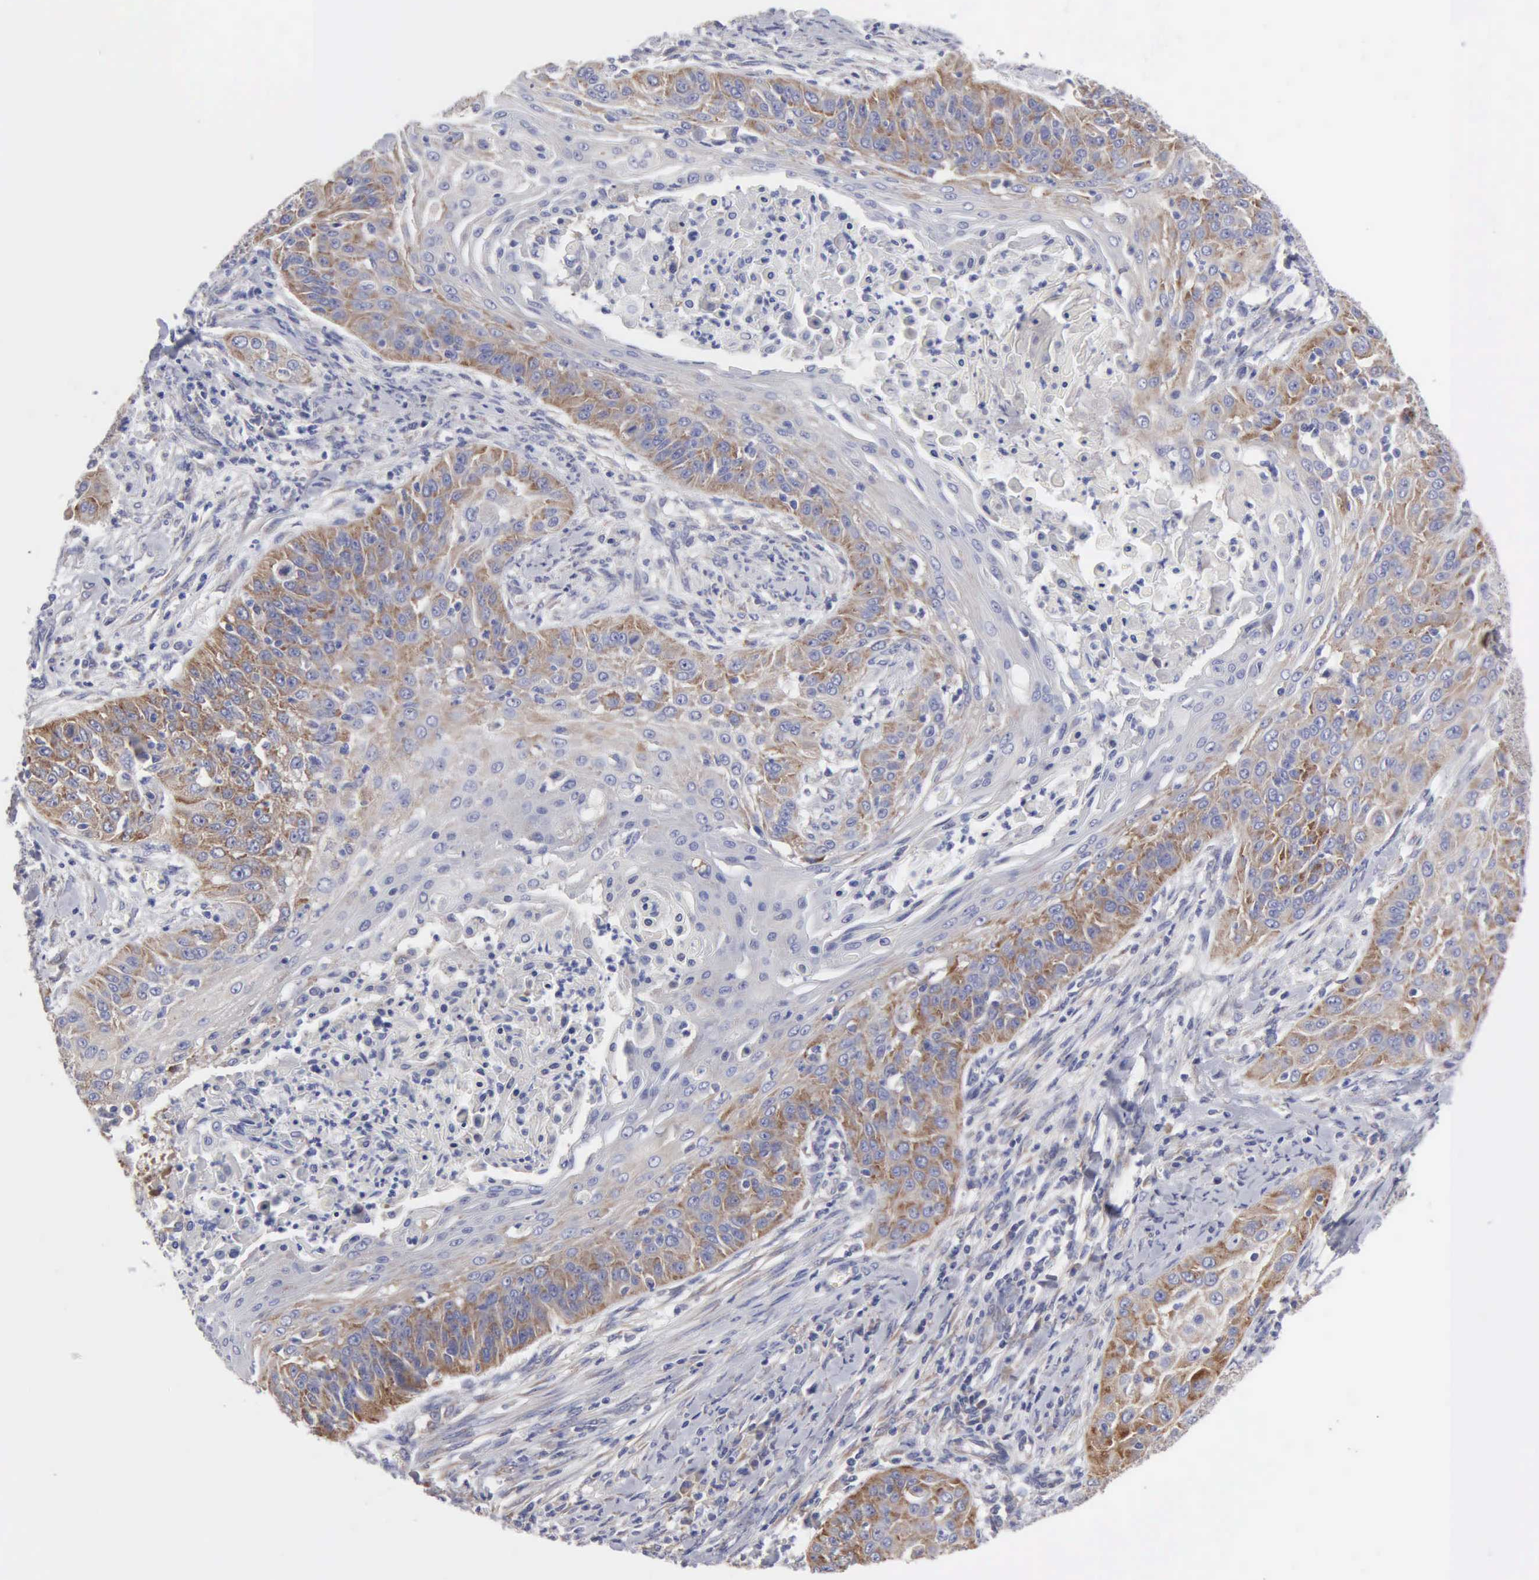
{"staining": {"intensity": "moderate", "quantity": "25%-75%", "location": "cytoplasmic/membranous"}, "tissue": "cervical cancer", "cell_type": "Tumor cells", "image_type": "cancer", "snomed": [{"axis": "morphology", "description": "Squamous cell carcinoma, NOS"}, {"axis": "topography", "description": "Cervix"}], "caption": "Cervical cancer was stained to show a protein in brown. There is medium levels of moderate cytoplasmic/membranous staining in approximately 25%-75% of tumor cells. (Brightfield microscopy of DAB IHC at high magnification).", "gene": "TXLNG", "patient": {"sex": "female", "age": 64}}